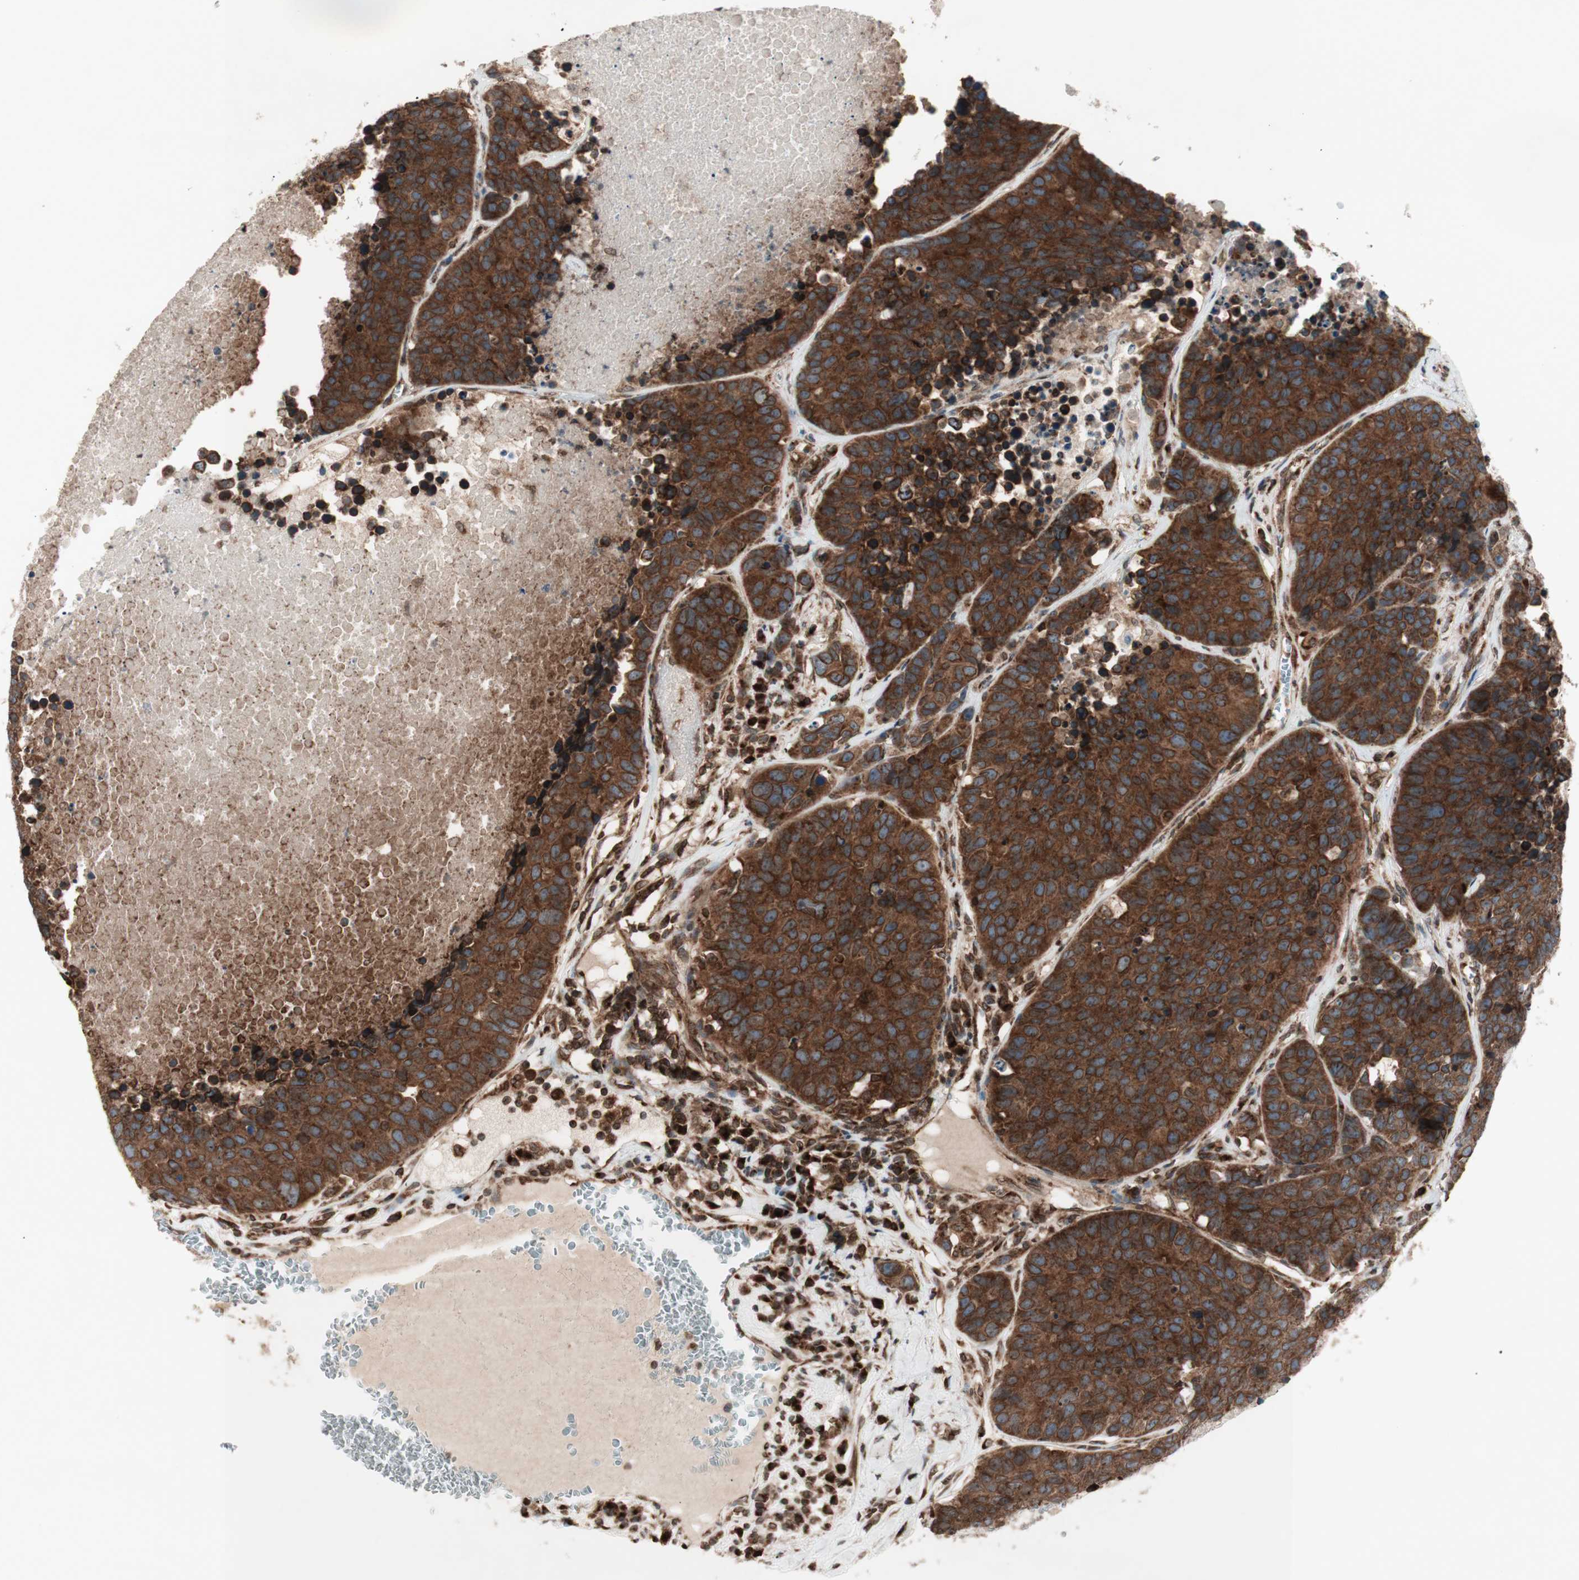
{"staining": {"intensity": "strong", "quantity": ">75%", "location": "cytoplasmic/membranous,nuclear"}, "tissue": "carcinoid", "cell_type": "Tumor cells", "image_type": "cancer", "snomed": [{"axis": "morphology", "description": "Carcinoid, malignant, NOS"}, {"axis": "topography", "description": "Lung"}], "caption": "Protein analysis of malignant carcinoid tissue exhibits strong cytoplasmic/membranous and nuclear staining in approximately >75% of tumor cells.", "gene": "NUP62", "patient": {"sex": "male", "age": 60}}